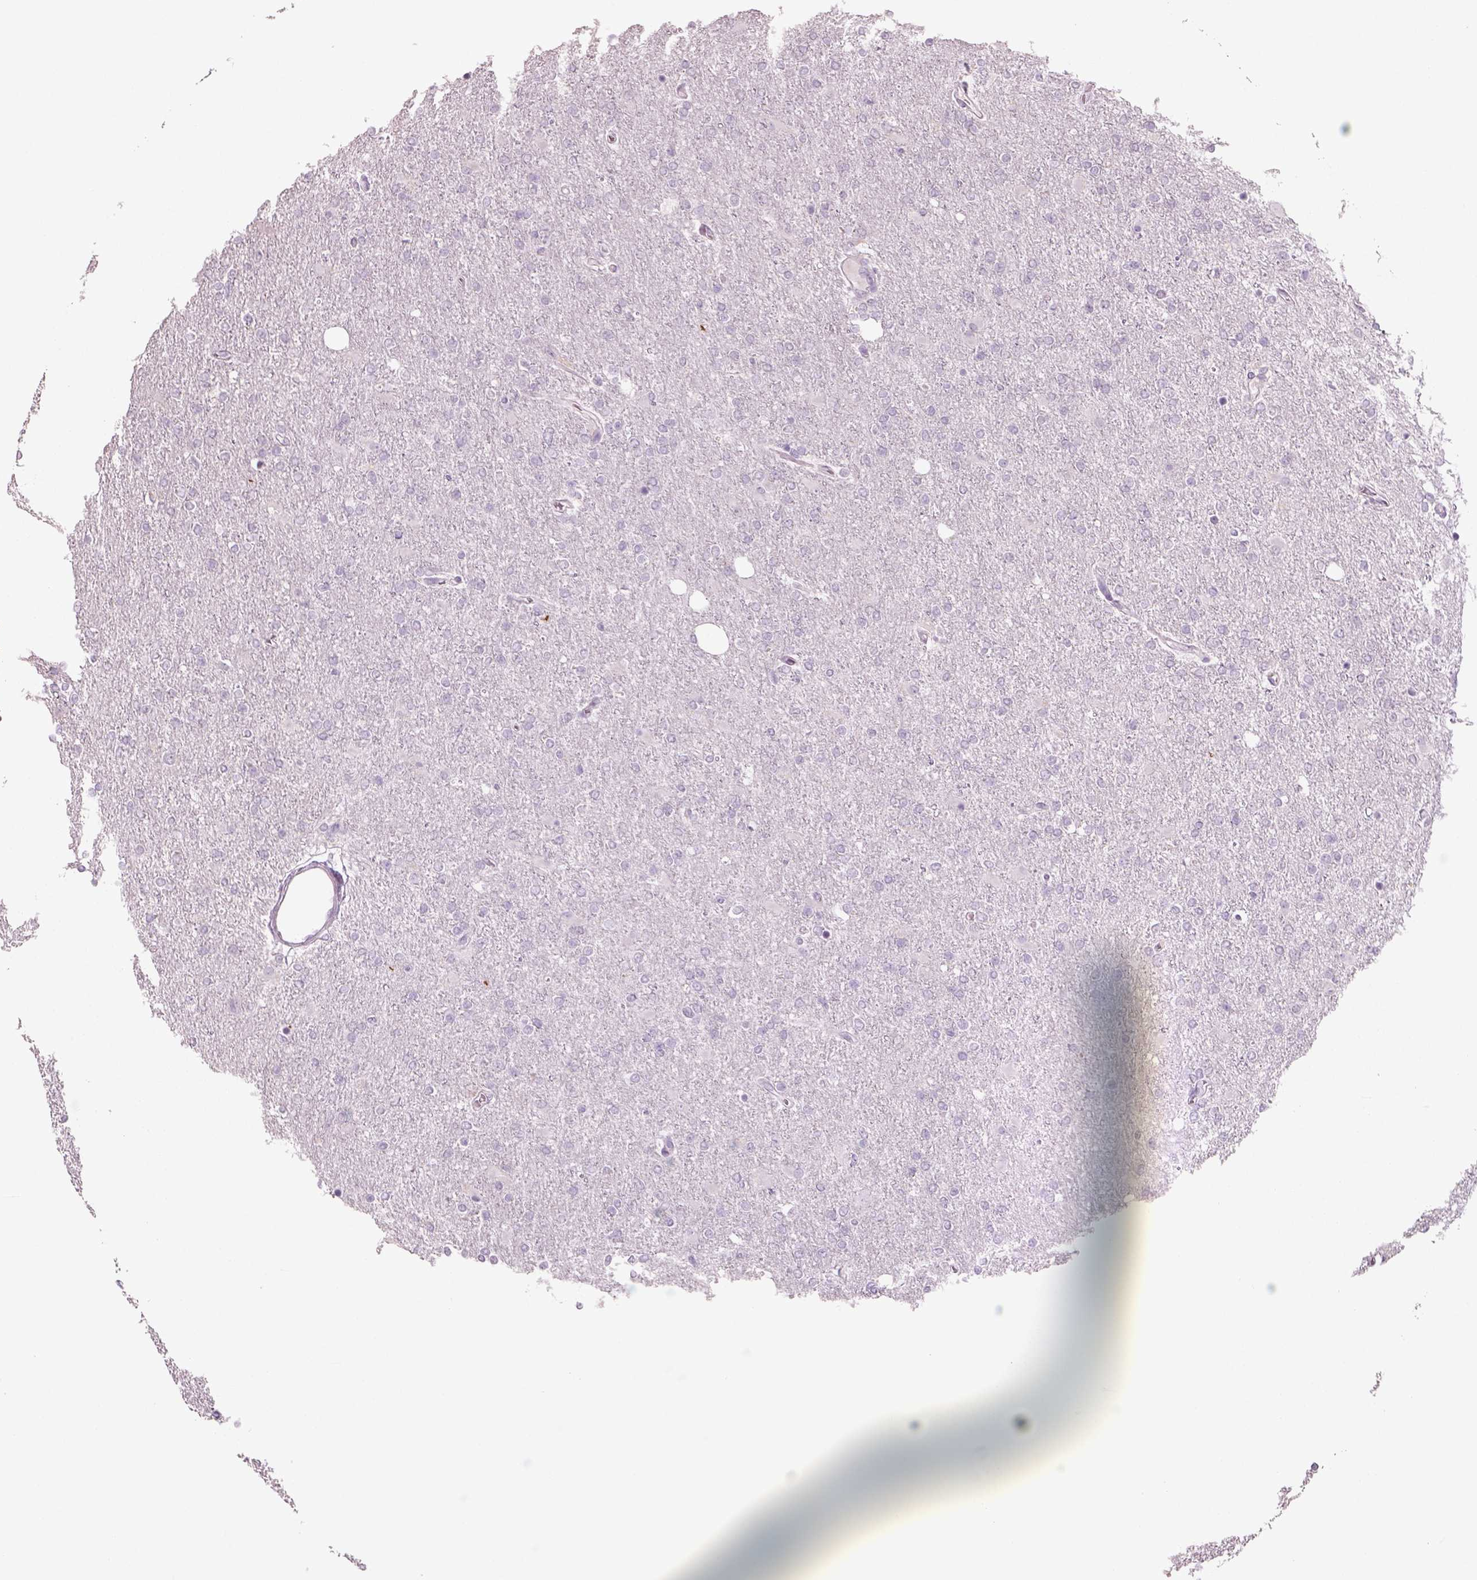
{"staining": {"intensity": "negative", "quantity": "none", "location": "none"}, "tissue": "glioma", "cell_type": "Tumor cells", "image_type": "cancer", "snomed": [{"axis": "morphology", "description": "Glioma, malignant, High grade"}, {"axis": "topography", "description": "Cerebral cortex"}], "caption": "A histopathology image of glioma stained for a protein exhibits no brown staining in tumor cells. The staining was performed using DAB (3,3'-diaminobenzidine) to visualize the protein expression in brown, while the nuclei were stained in blue with hematoxylin (Magnification: 20x).", "gene": "SLC6A2", "patient": {"sex": "male", "age": 70}}